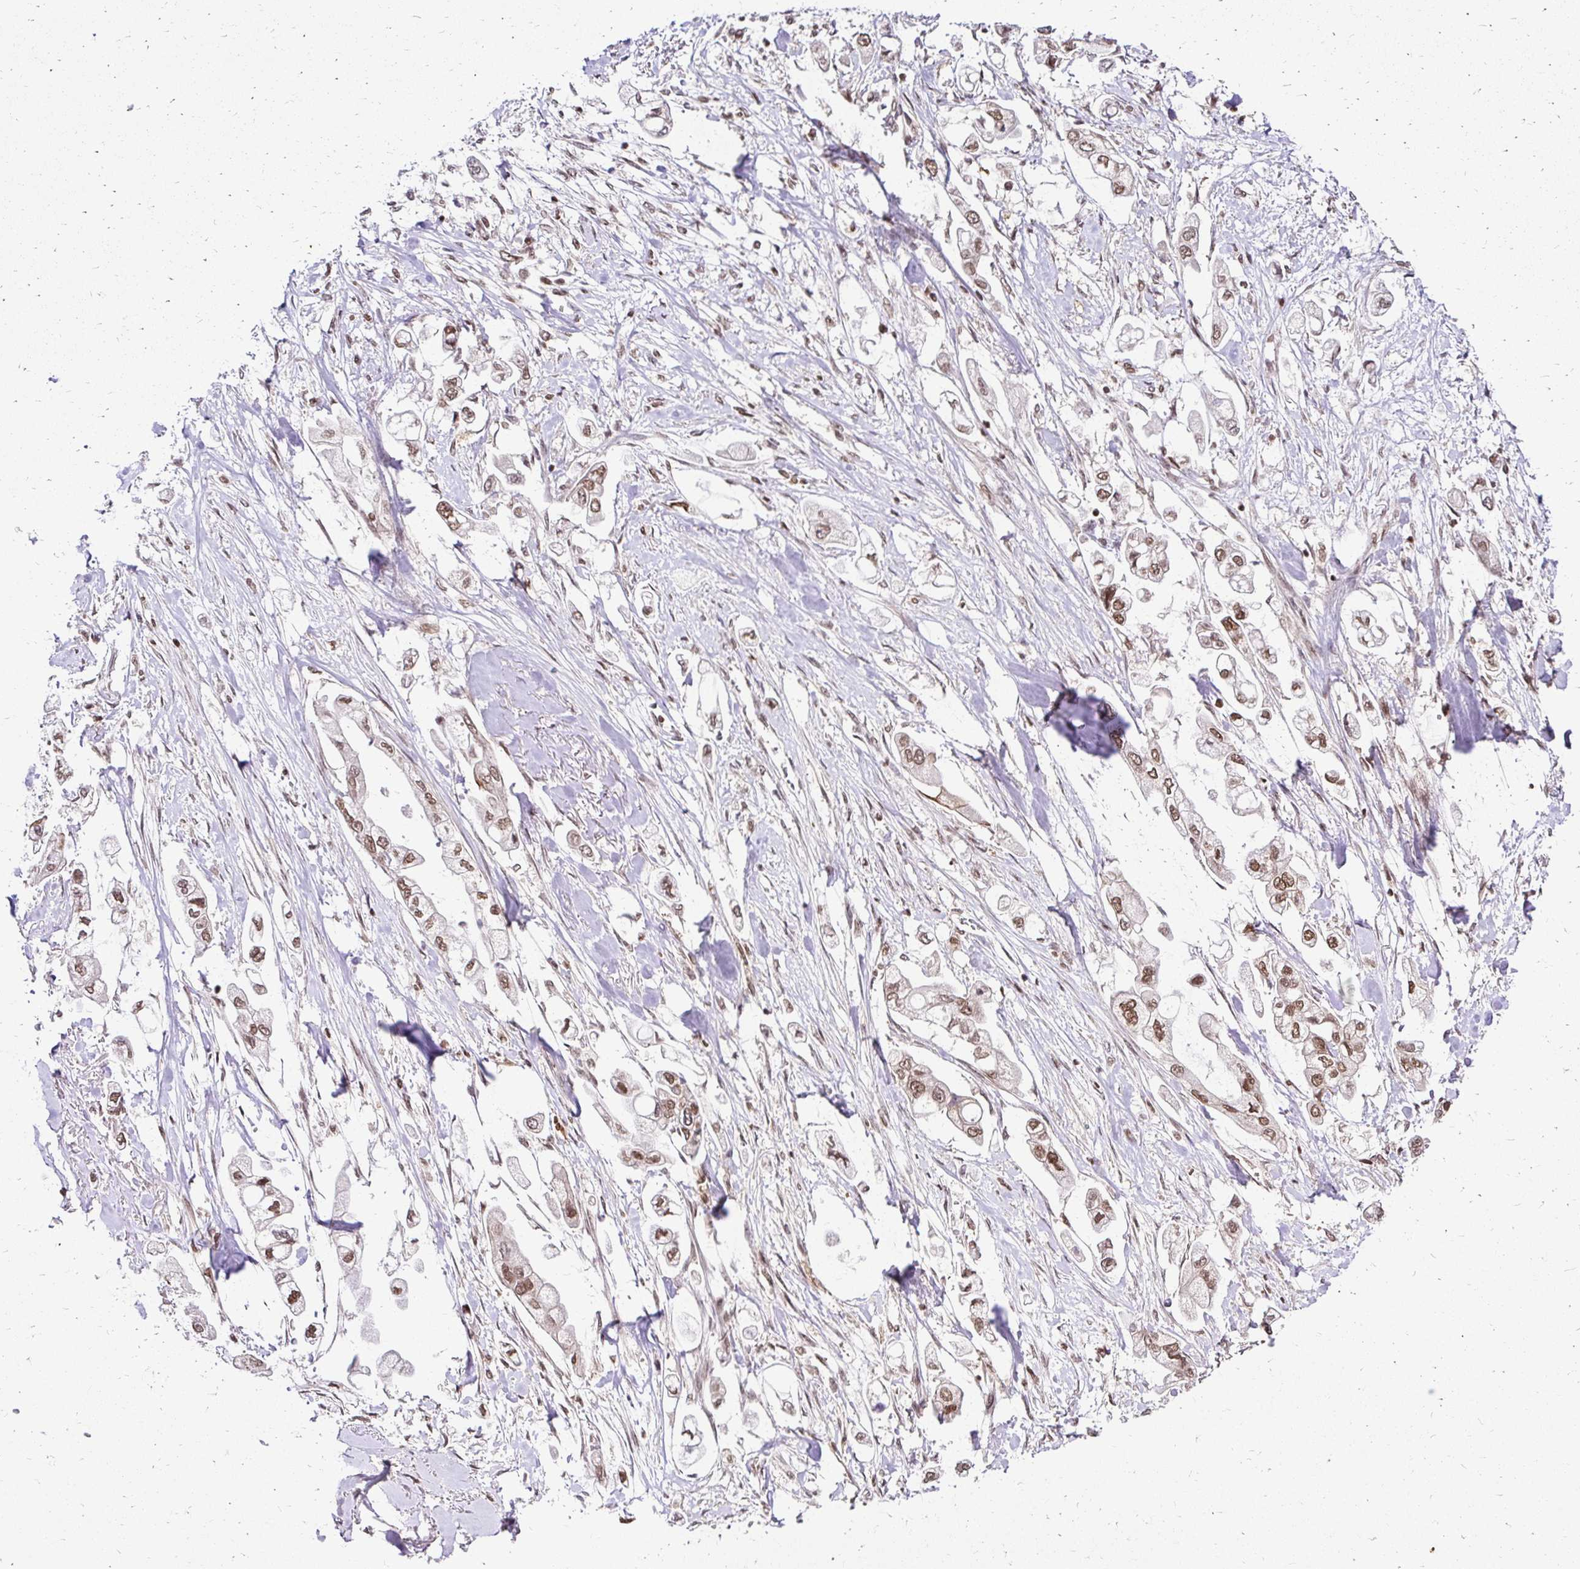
{"staining": {"intensity": "moderate", "quantity": ">75%", "location": "nuclear"}, "tissue": "stomach cancer", "cell_type": "Tumor cells", "image_type": "cancer", "snomed": [{"axis": "morphology", "description": "Adenocarcinoma, NOS"}, {"axis": "topography", "description": "Stomach"}], "caption": "Immunohistochemistry histopathology image of adenocarcinoma (stomach) stained for a protein (brown), which displays medium levels of moderate nuclear expression in approximately >75% of tumor cells.", "gene": "GLYR1", "patient": {"sex": "male", "age": 62}}